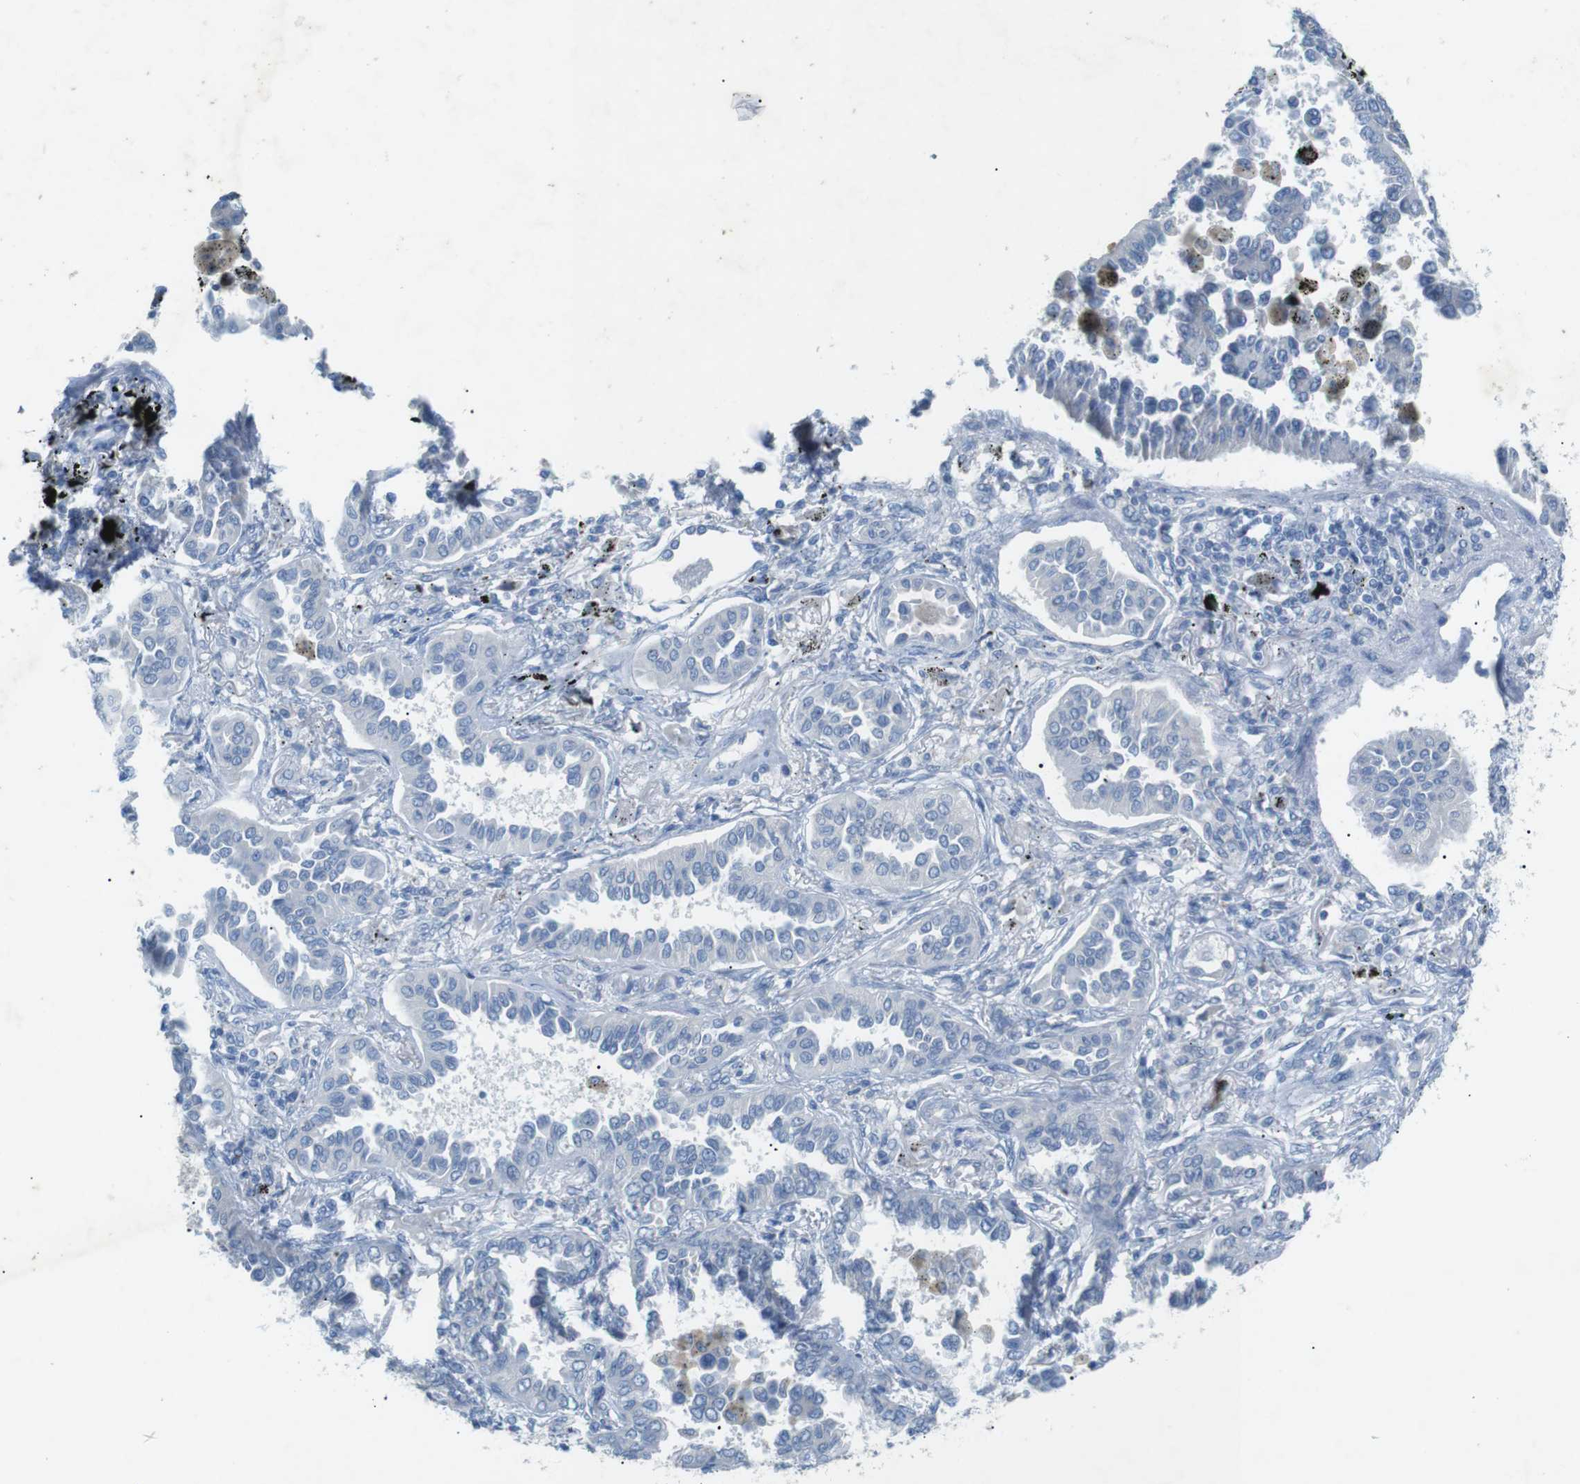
{"staining": {"intensity": "negative", "quantity": "none", "location": "none"}, "tissue": "lung cancer", "cell_type": "Tumor cells", "image_type": "cancer", "snomed": [{"axis": "morphology", "description": "Normal tissue, NOS"}, {"axis": "morphology", "description": "Adenocarcinoma, NOS"}, {"axis": "topography", "description": "Lung"}], "caption": "A histopathology image of human lung cancer is negative for staining in tumor cells. (Immunohistochemistry (ihc), brightfield microscopy, high magnification).", "gene": "SALL4", "patient": {"sex": "male", "age": 59}}